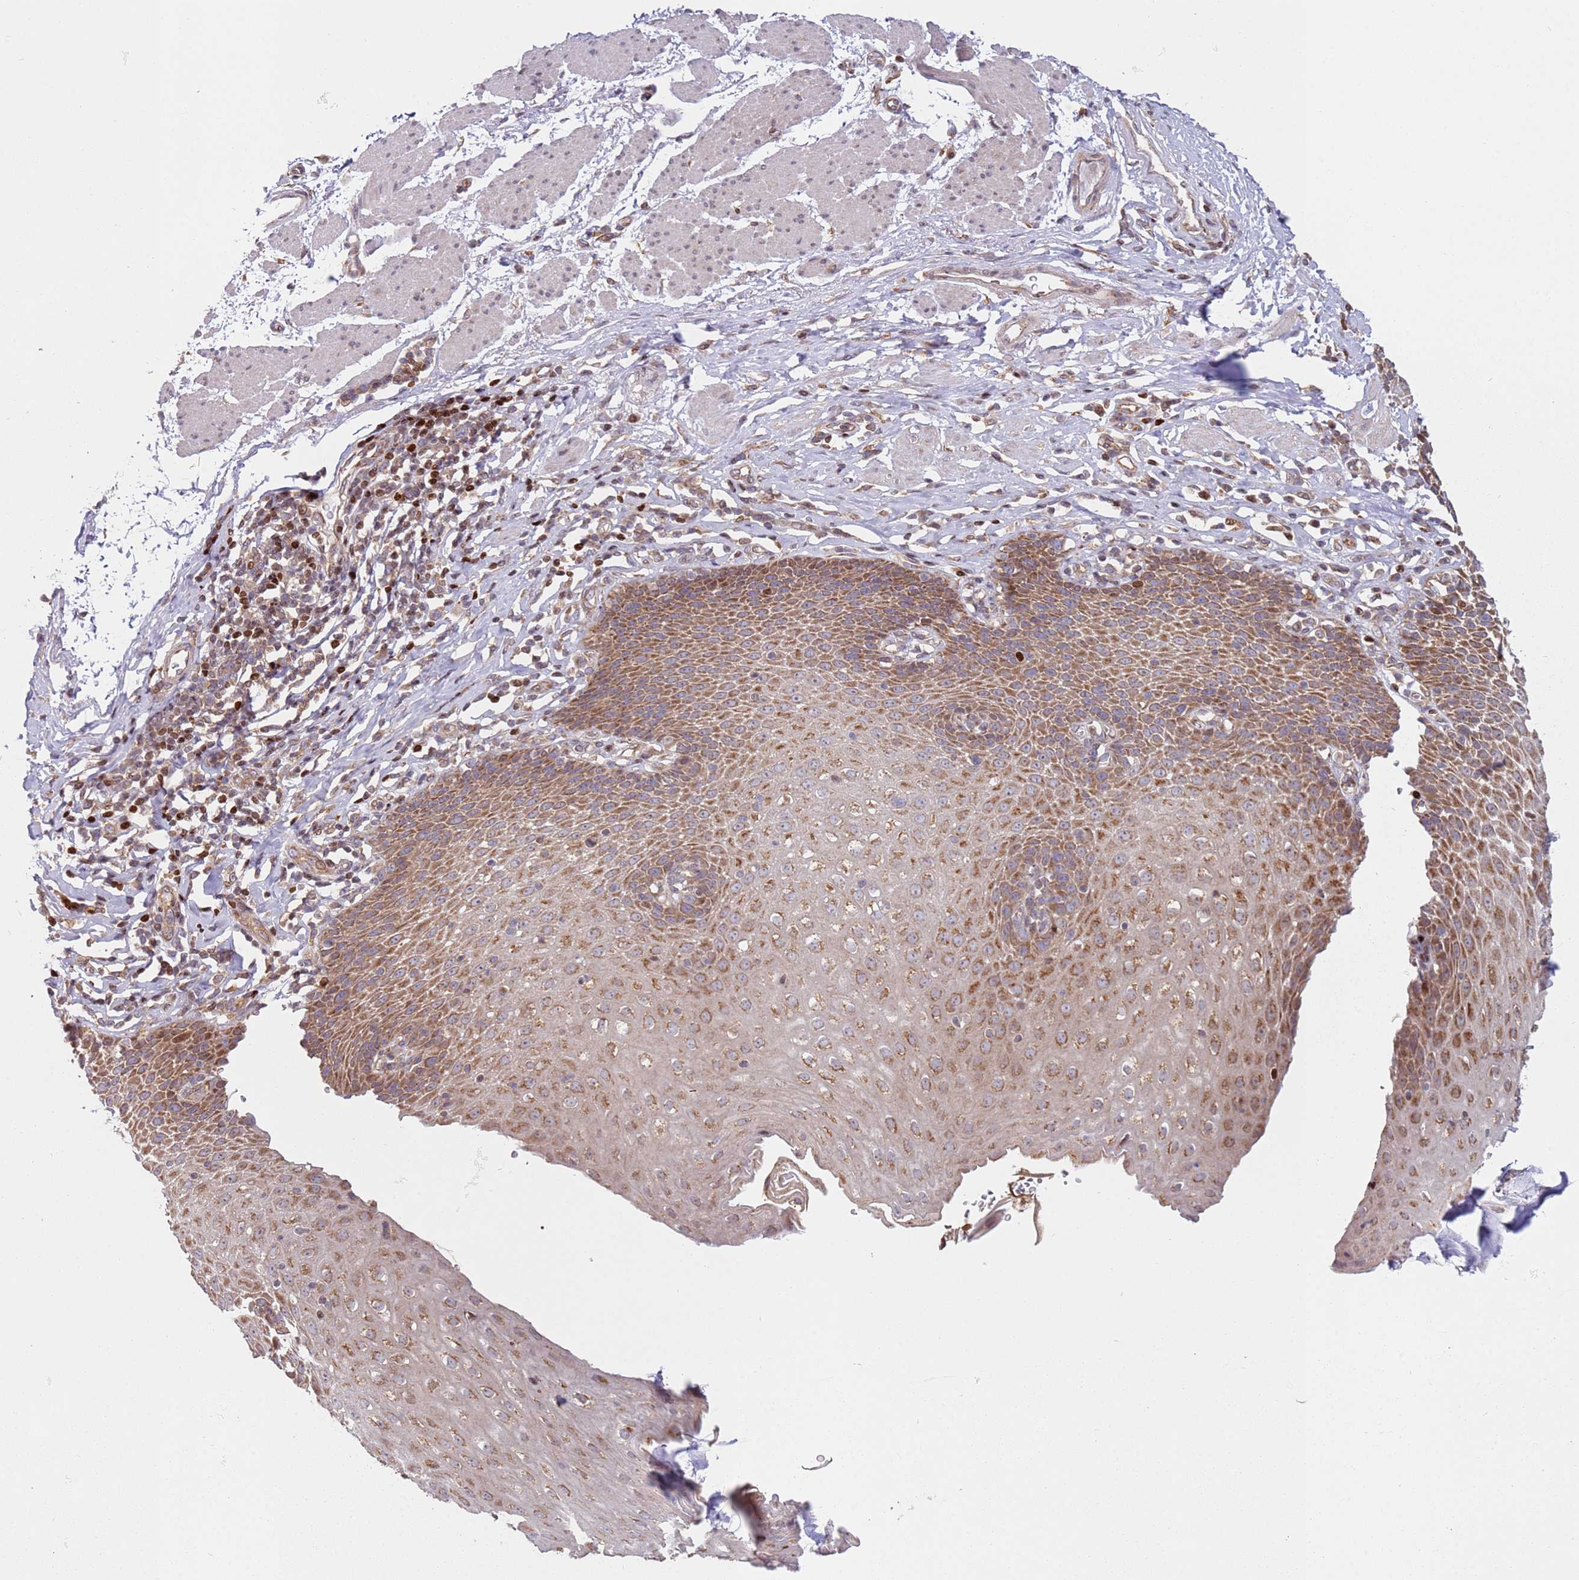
{"staining": {"intensity": "moderate", "quantity": ">75%", "location": "cytoplasmic/membranous,nuclear"}, "tissue": "esophagus", "cell_type": "Squamous epithelial cells", "image_type": "normal", "snomed": [{"axis": "morphology", "description": "Normal tissue, NOS"}, {"axis": "topography", "description": "Esophagus"}], "caption": "A medium amount of moderate cytoplasmic/membranous,nuclear expression is appreciated in about >75% of squamous epithelial cells in benign esophagus. (DAB IHC with brightfield microscopy, high magnification).", "gene": "HNRNPLL", "patient": {"sex": "female", "age": 61}}